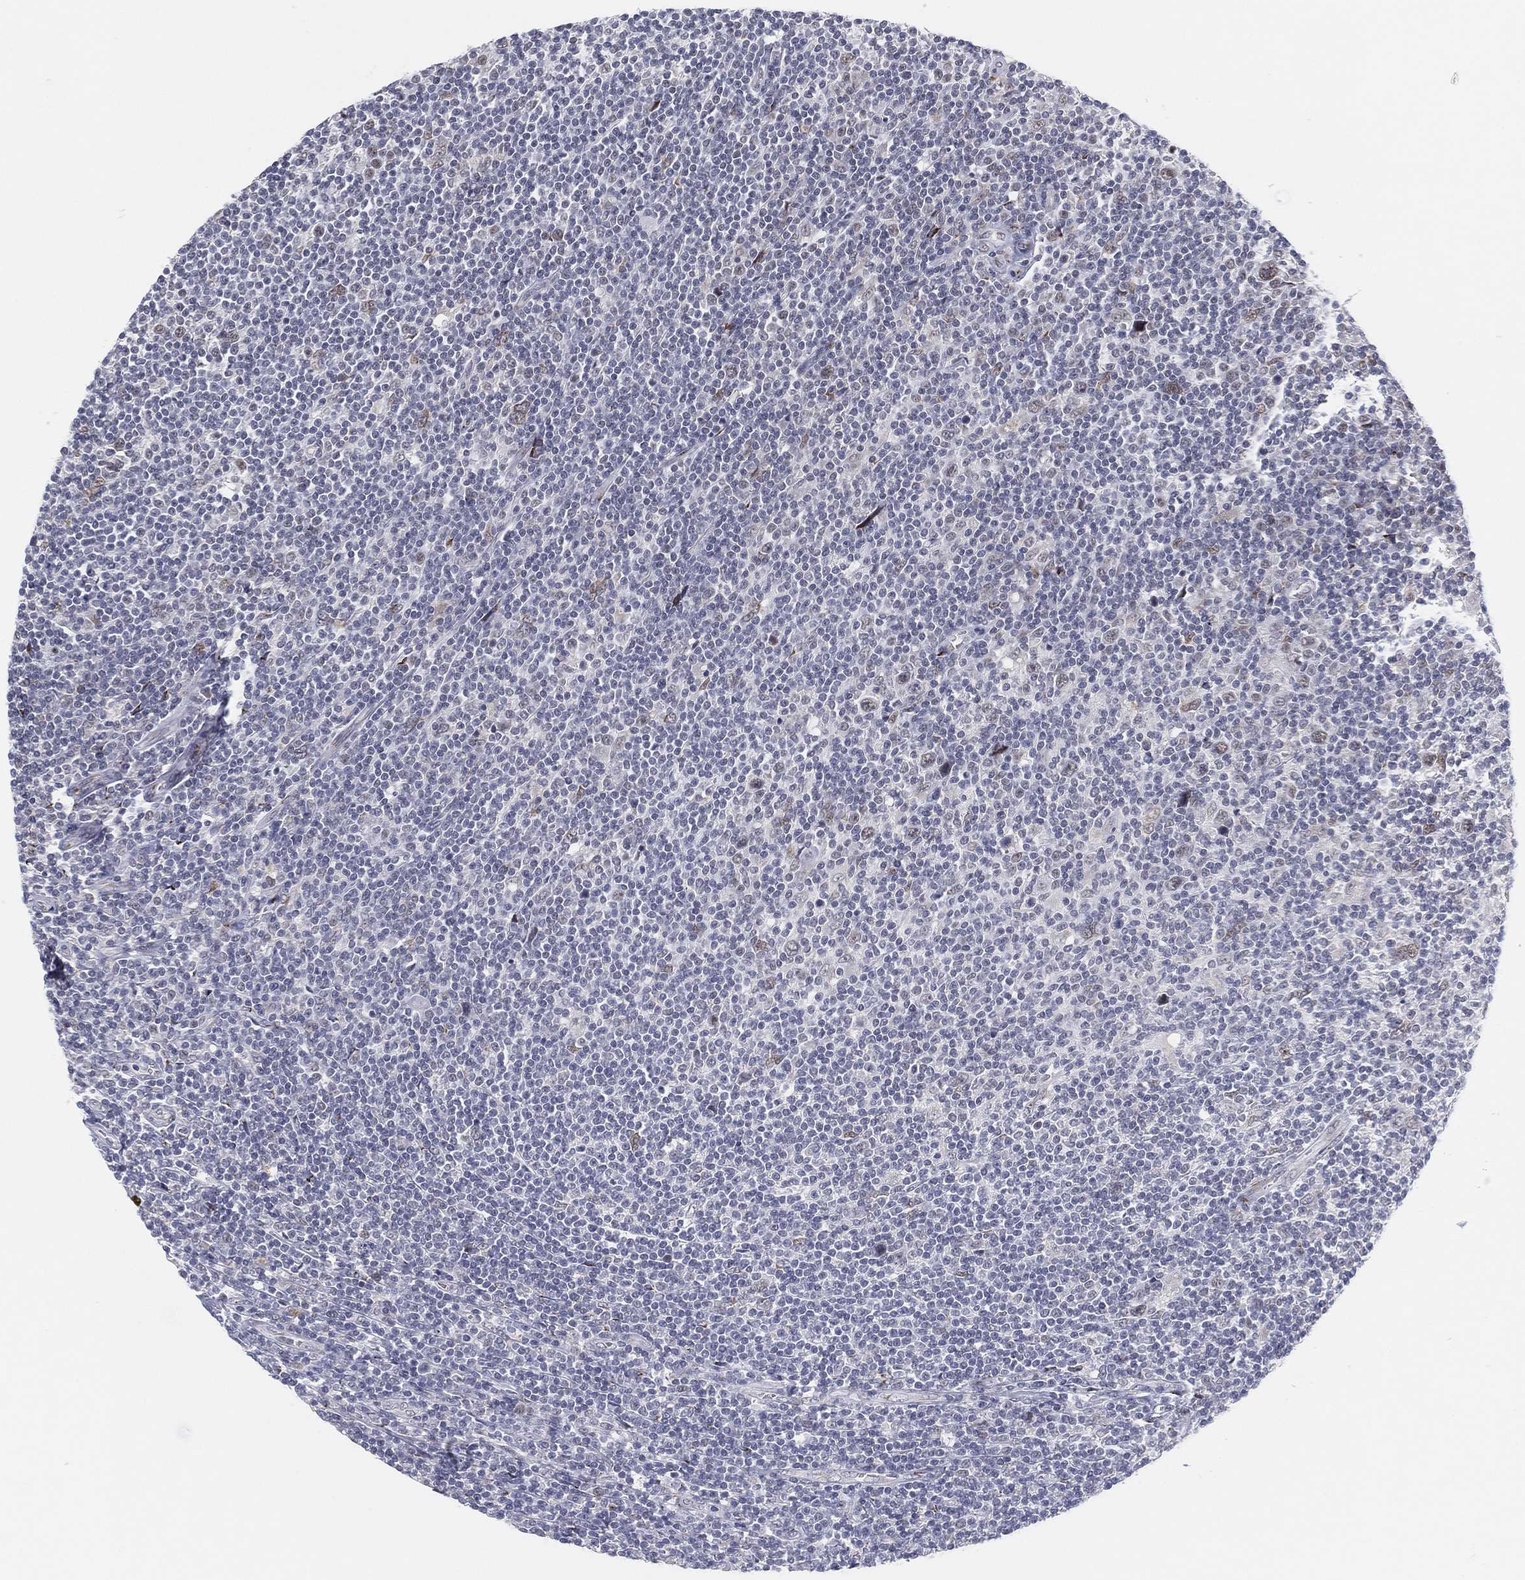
{"staining": {"intensity": "negative", "quantity": "none", "location": "none"}, "tissue": "lymphoma", "cell_type": "Tumor cells", "image_type": "cancer", "snomed": [{"axis": "morphology", "description": "Hodgkin's disease, NOS"}, {"axis": "topography", "description": "Lymph node"}], "caption": "A micrograph of Hodgkin's disease stained for a protein displays no brown staining in tumor cells.", "gene": "CD177", "patient": {"sex": "male", "age": 40}}